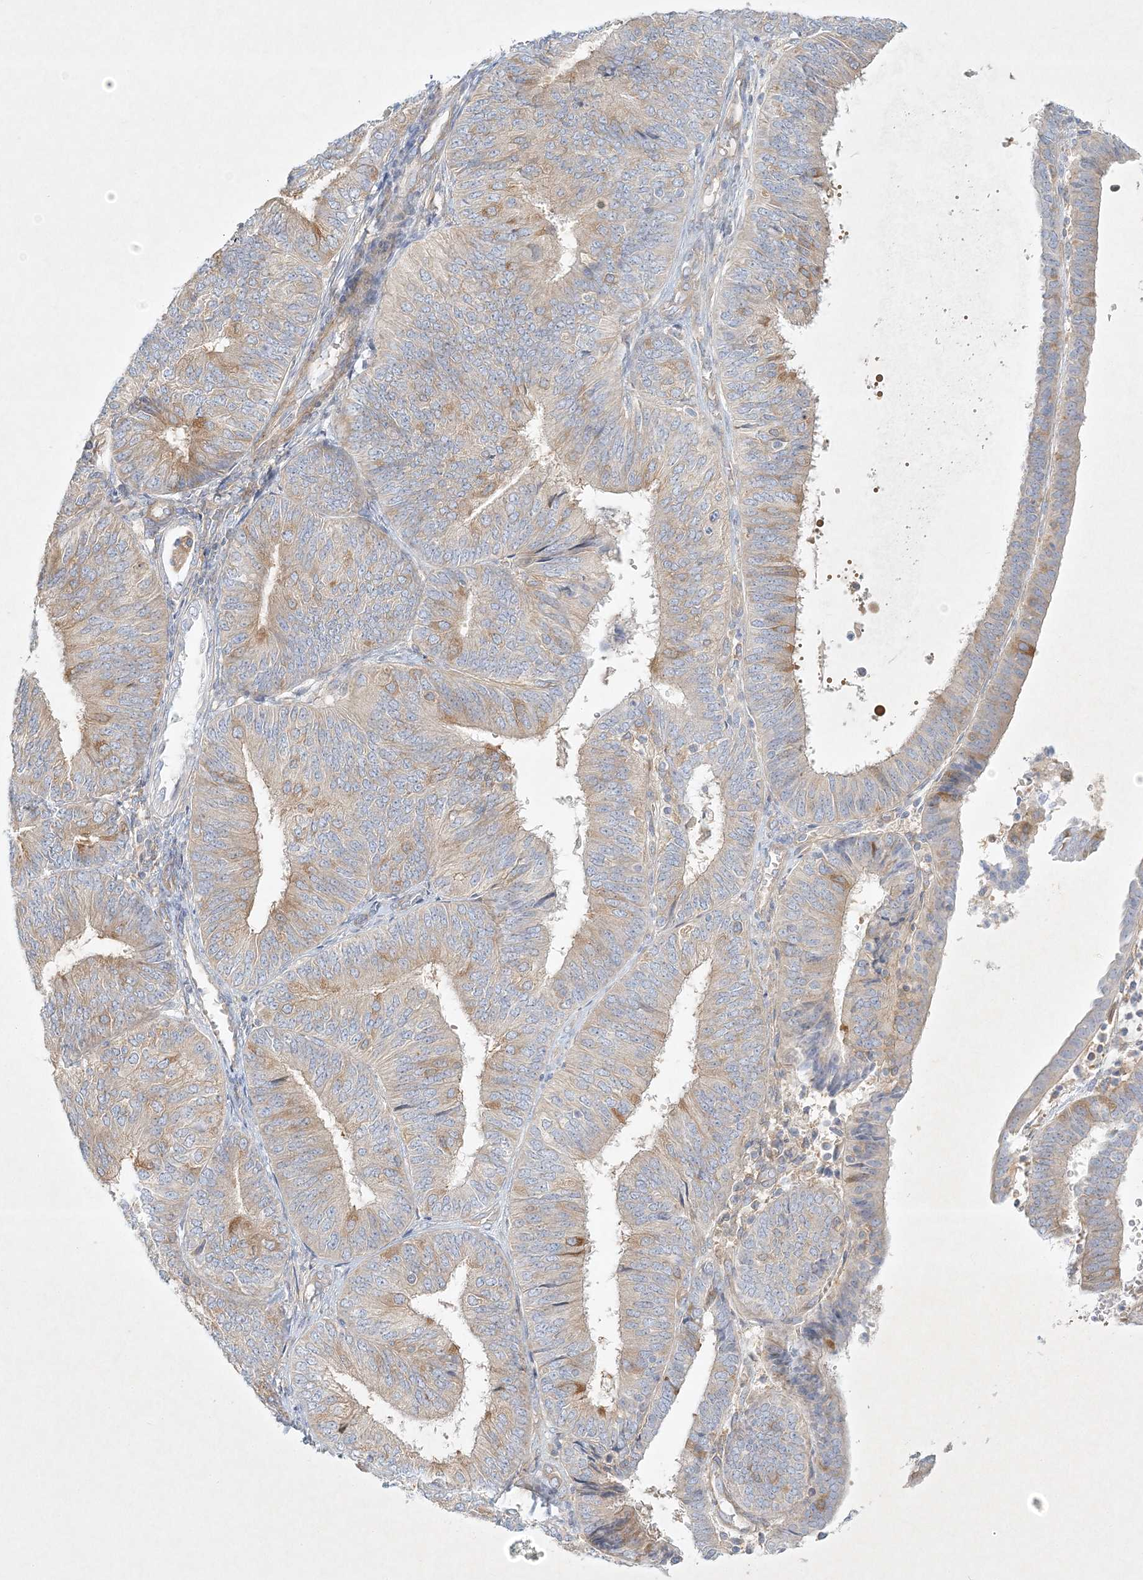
{"staining": {"intensity": "moderate", "quantity": "25%-75%", "location": "cytoplasmic/membranous"}, "tissue": "endometrial cancer", "cell_type": "Tumor cells", "image_type": "cancer", "snomed": [{"axis": "morphology", "description": "Adenocarcinoma, NOS"}, {"axis": "topography", "description": "Endometrium"}], "caption": "Moderate cytoplasmic/membranous positivity for a protein is seen in approximately 25%-75% of tumor cells of endometrial cancer using immunohistochemistry.", "gene": "STK11IP", "patient": {"sex": "female", "age": 58}}